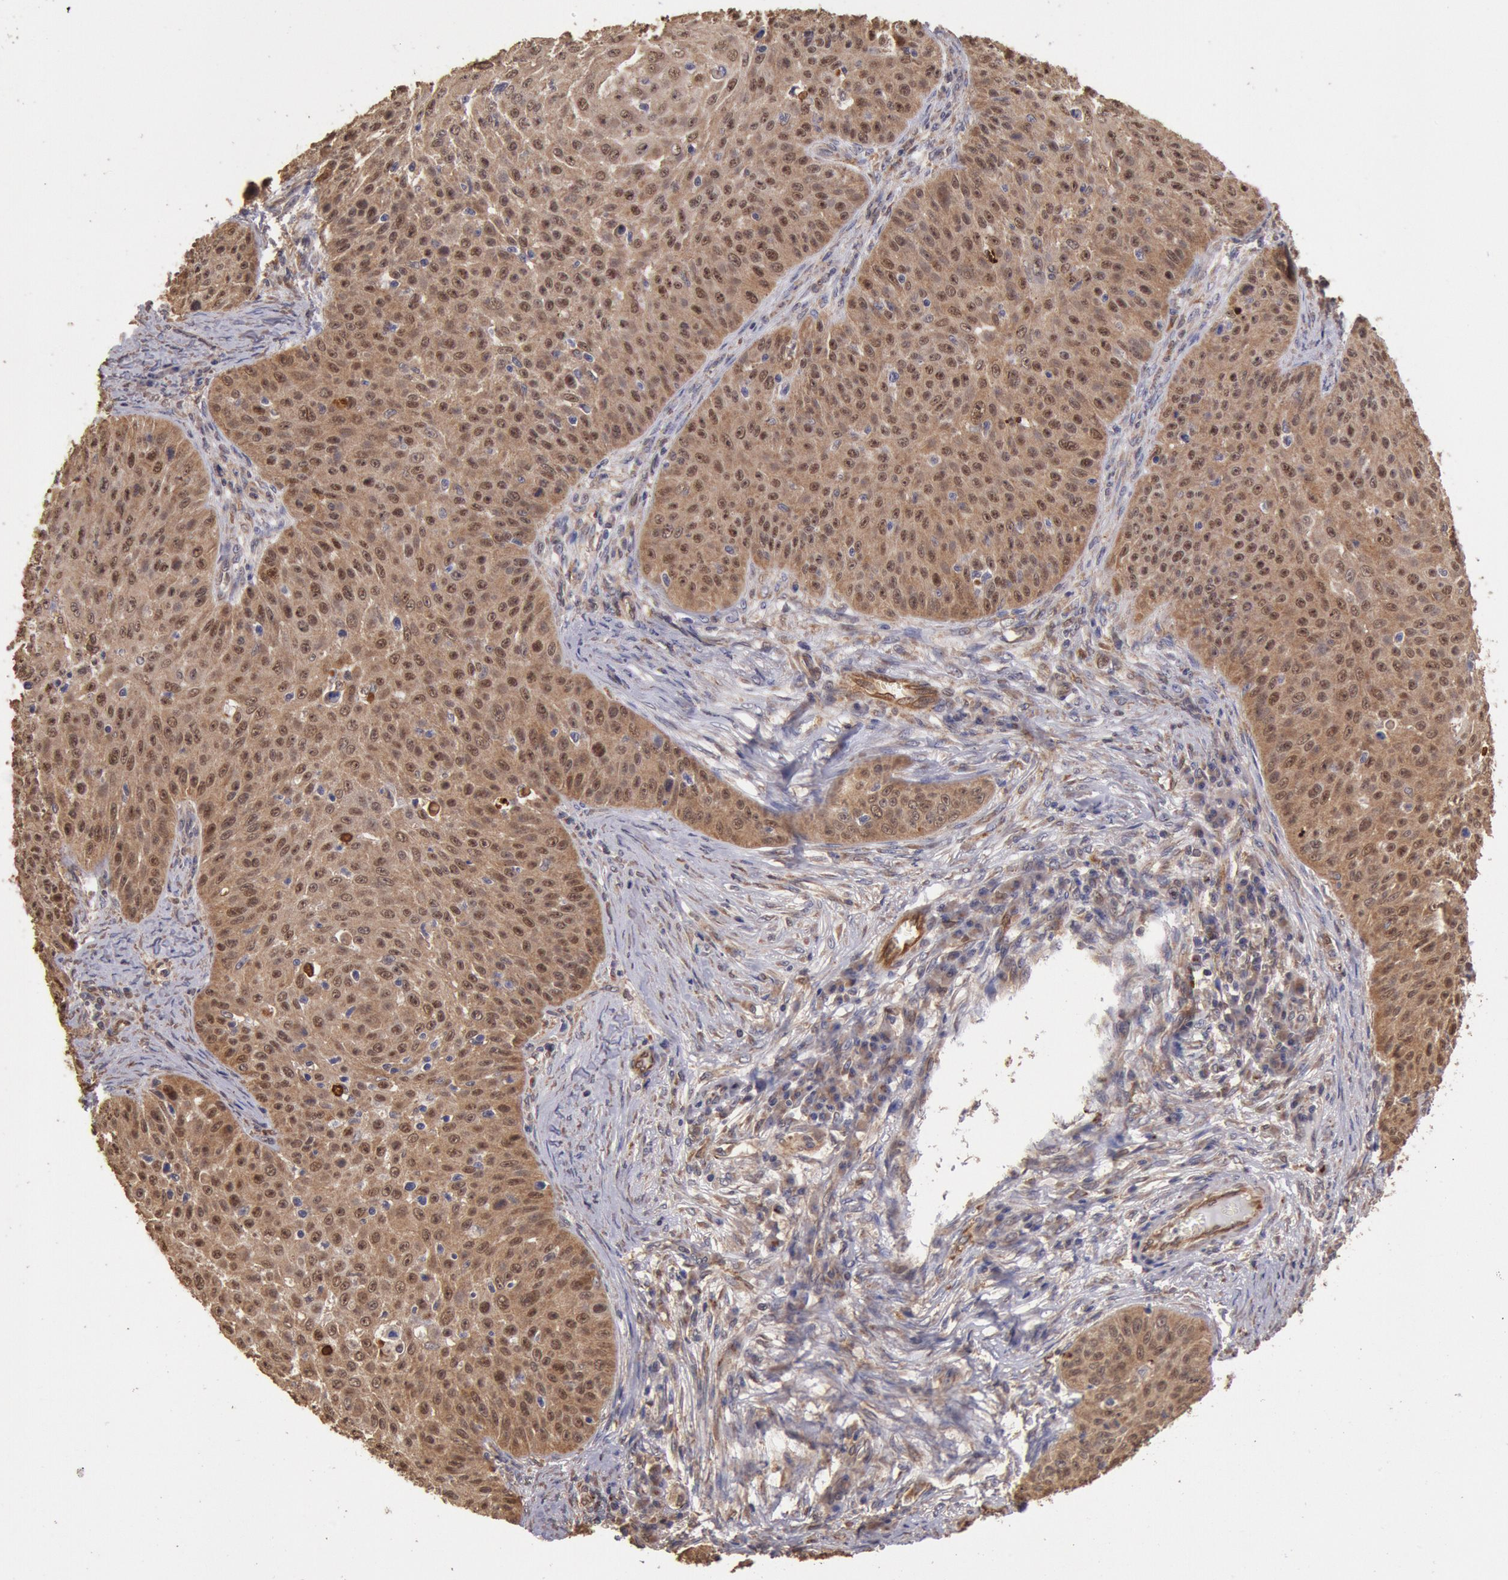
{"staining": {"intensity": "strong", "quantity": ">75%", "location": "cytoplasmic/membranous,nuclear"}, "tissue": "skin cancer", "cell_type": "Tumor cells", "image_type": "cancer", "snomed": [{"axis": "morphology", "description": "Squamous cell carcinoma, NOS"}, {"axis": "topography", "description": "Skin"}], "caption": "IHC of human skin cancer demonstrates high levels of strong cytoplasmic/membranous and nuclear positivity in about >75% of tumor cells.", "gene": "COMT", "patient": {"sex": "male", "age": 82}}